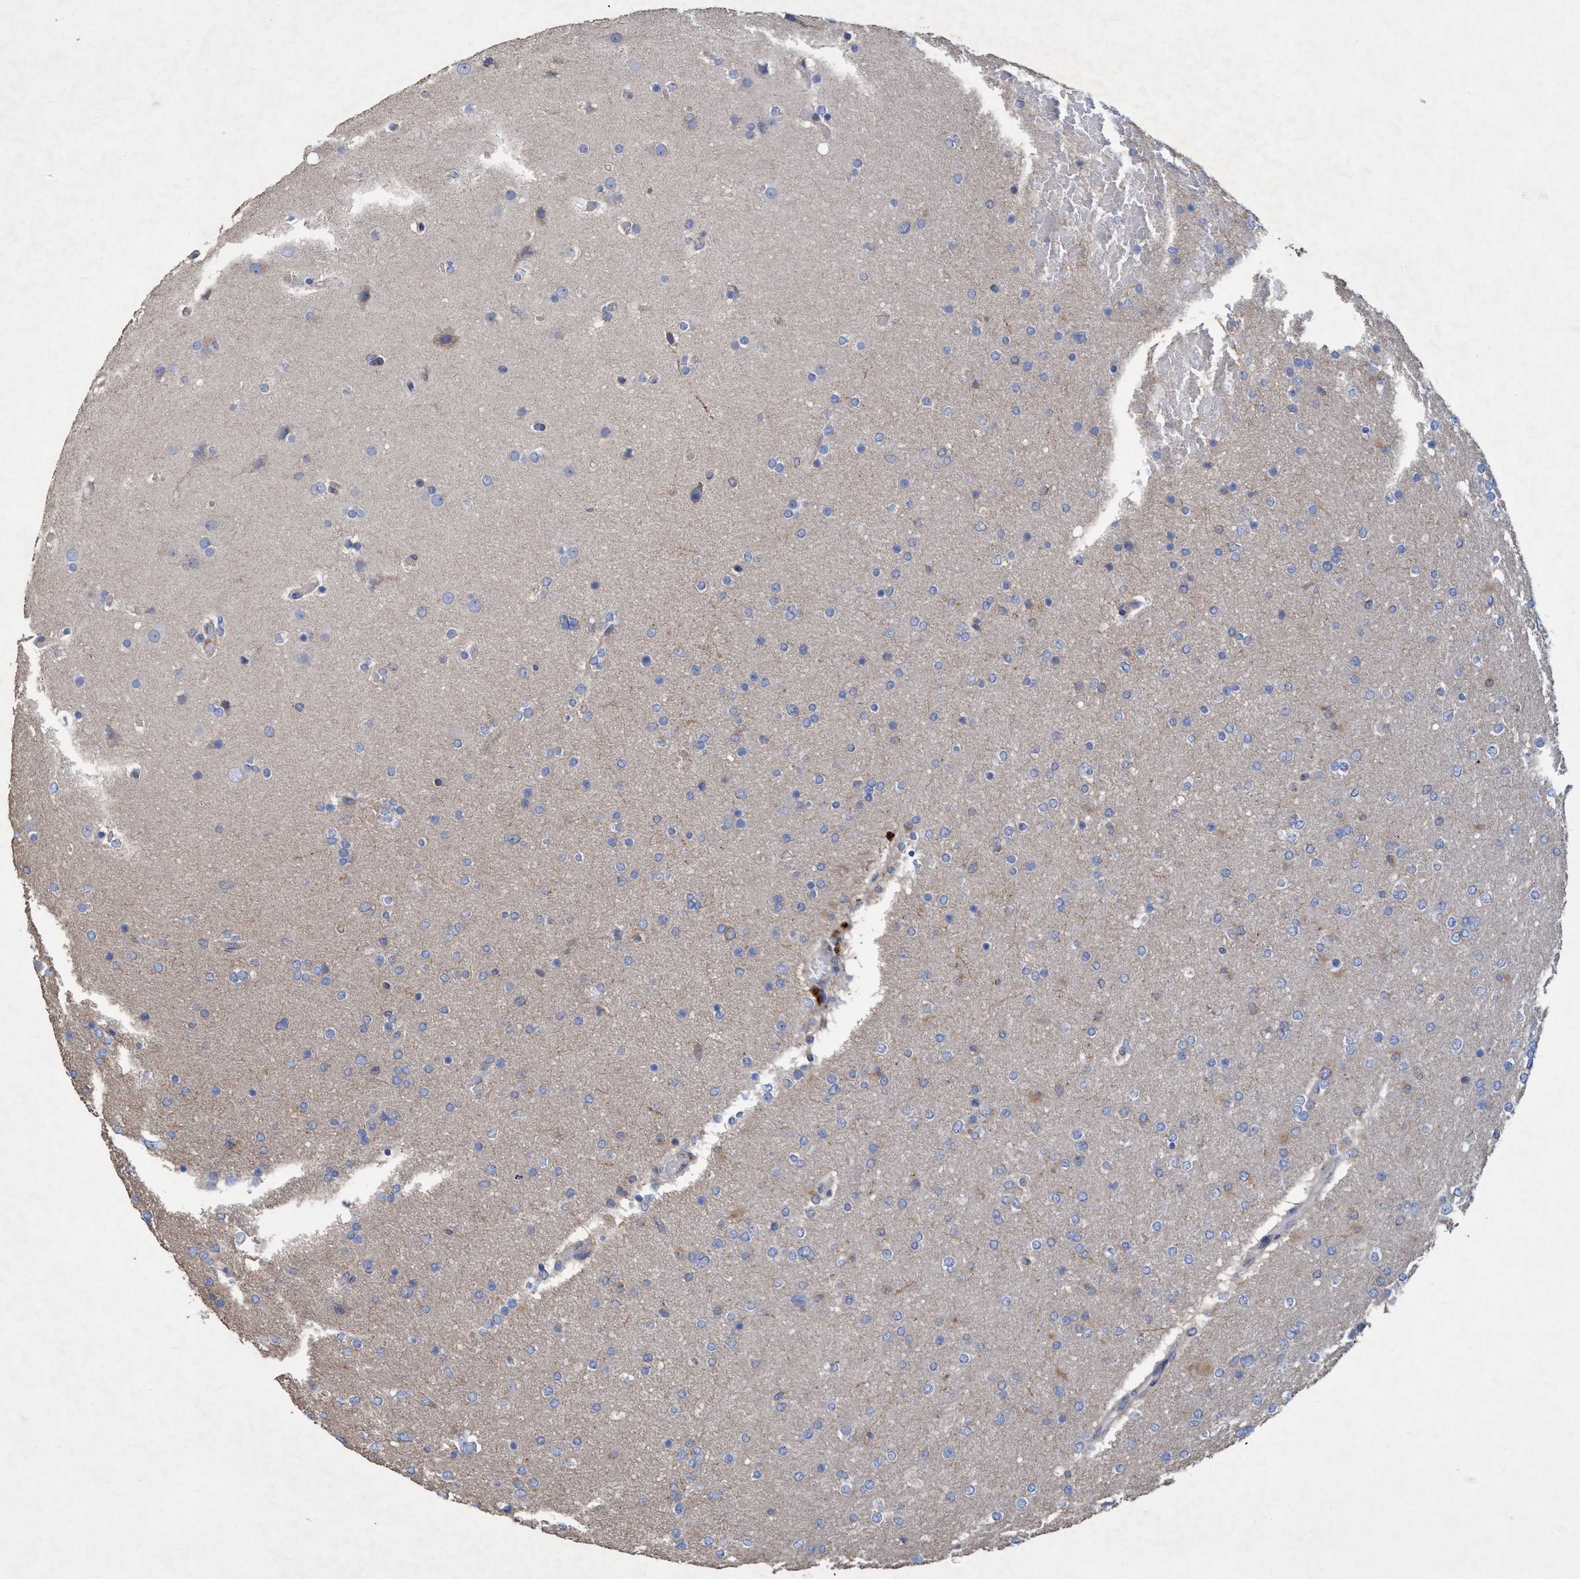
{"staining": {"intensity": "weak", "quantity": "<25%", "location": "cytoplasmic/membranous"}, "tissue": "glioma", "cell_type": "Tumor cells", "image_type": "cancer", "snomed": [{"axis": "morphology", "description": "Glioma, malignant, High grade"}, {"axis": "topography", "description": "Cerebral cortex"}], "caption": "High magnification brightfield microscopy of glioma stained with DAB (brown) and counterstained with hematoxylin (blue): tumor cells show no significant positivity. (DAB immunohistochemistry, high magnification).", "gene": "BICD2", "patient": {"sex": "female", "age": 36}}